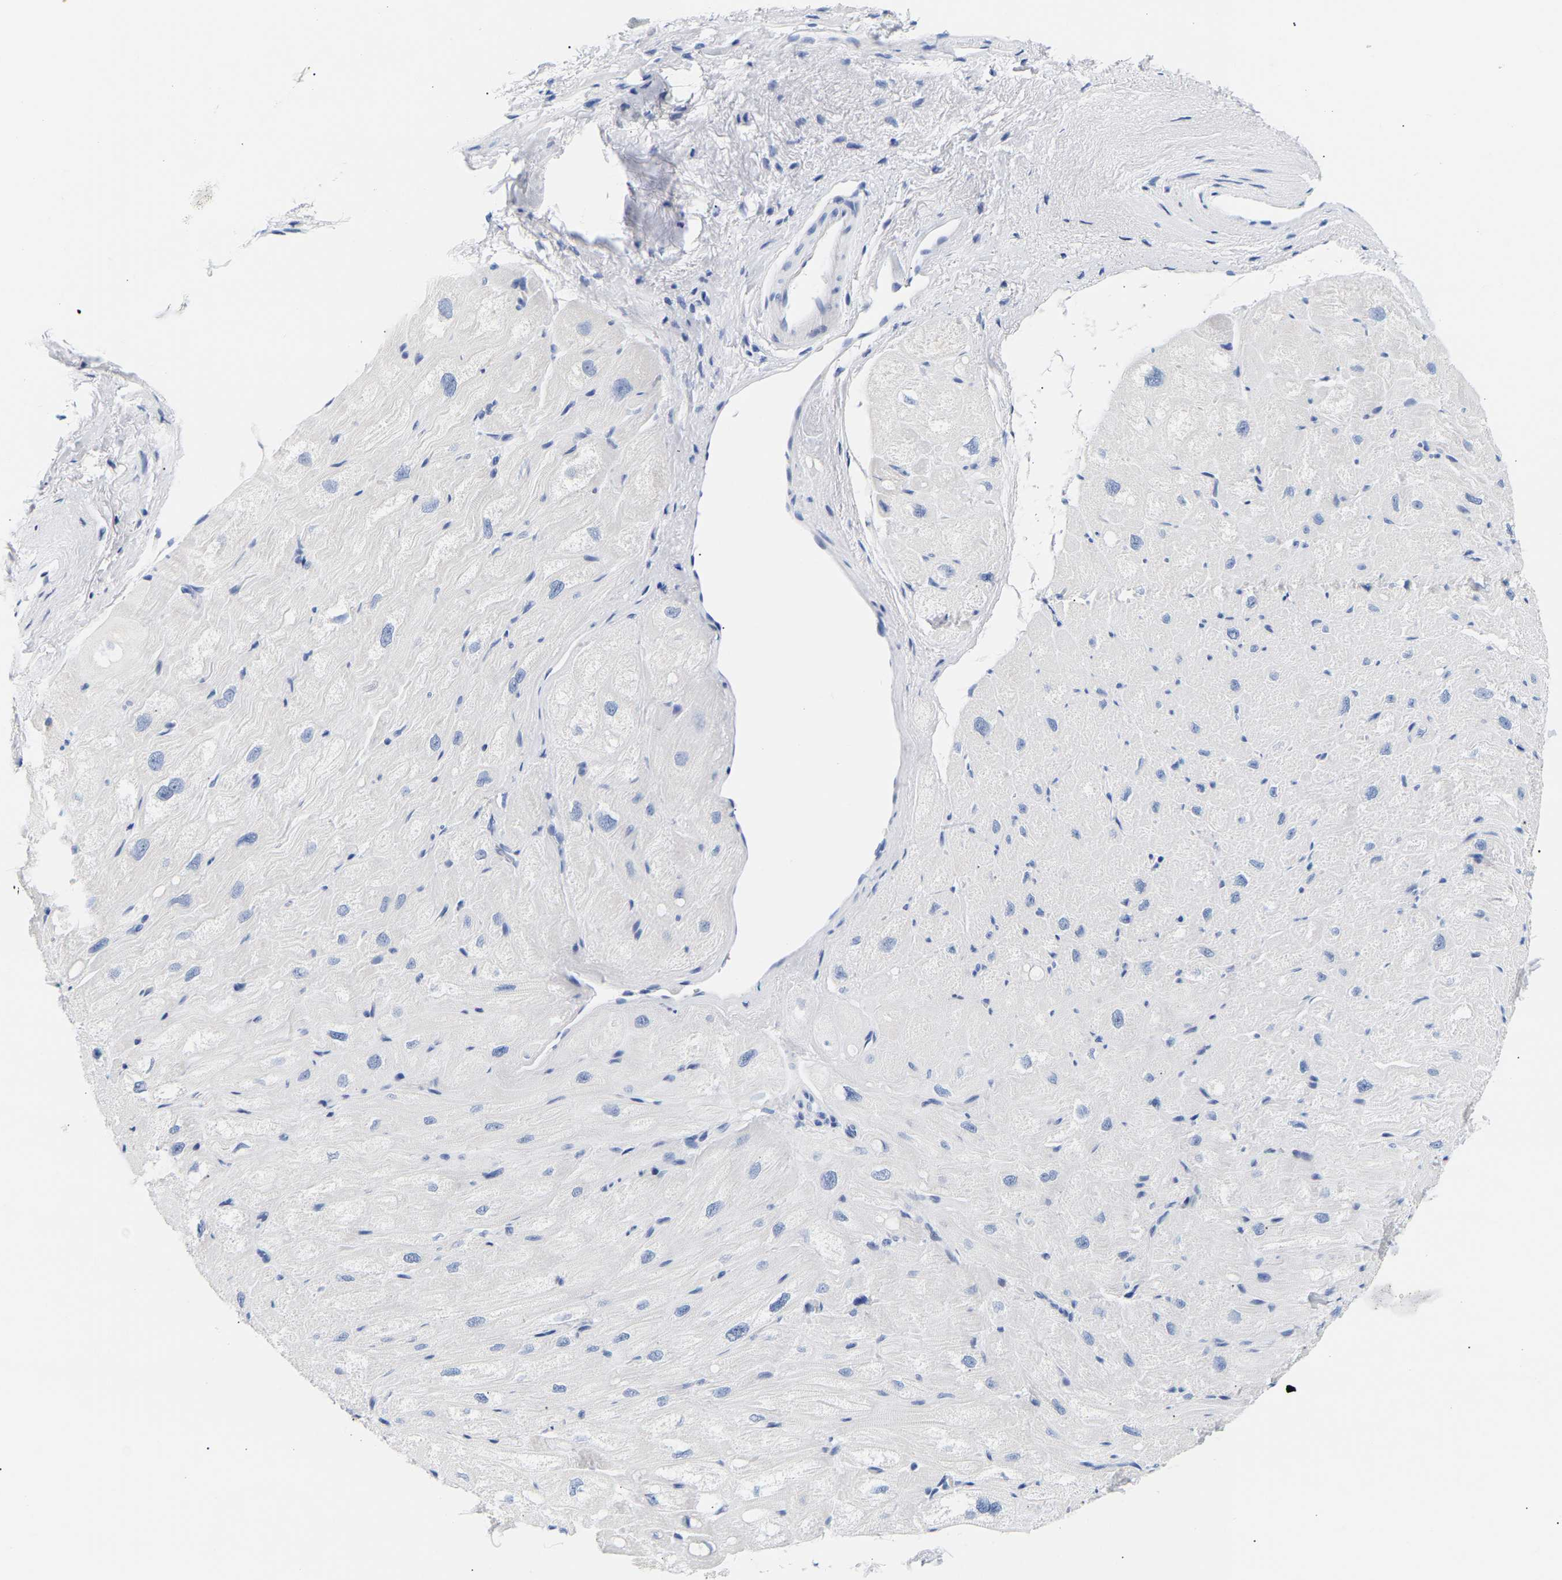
{"staining": {"intensity": "negative", "quantity": "none", "location": "none"}, "tissue": "heart muscle", "cell_type": "Cardiomyocytes", "image_type": "normal", "snomed": [{"axis": "morphology", "description": "Normal tissue, NOS"}, {"axis": "topography", "description": "Heart"}], "caption": "The IHC photomicrograph has no significant expression in cardiomyocytes of heart muscle.", "gene": "SPINK2", "patient": {"sex": "male", "age": 49}}